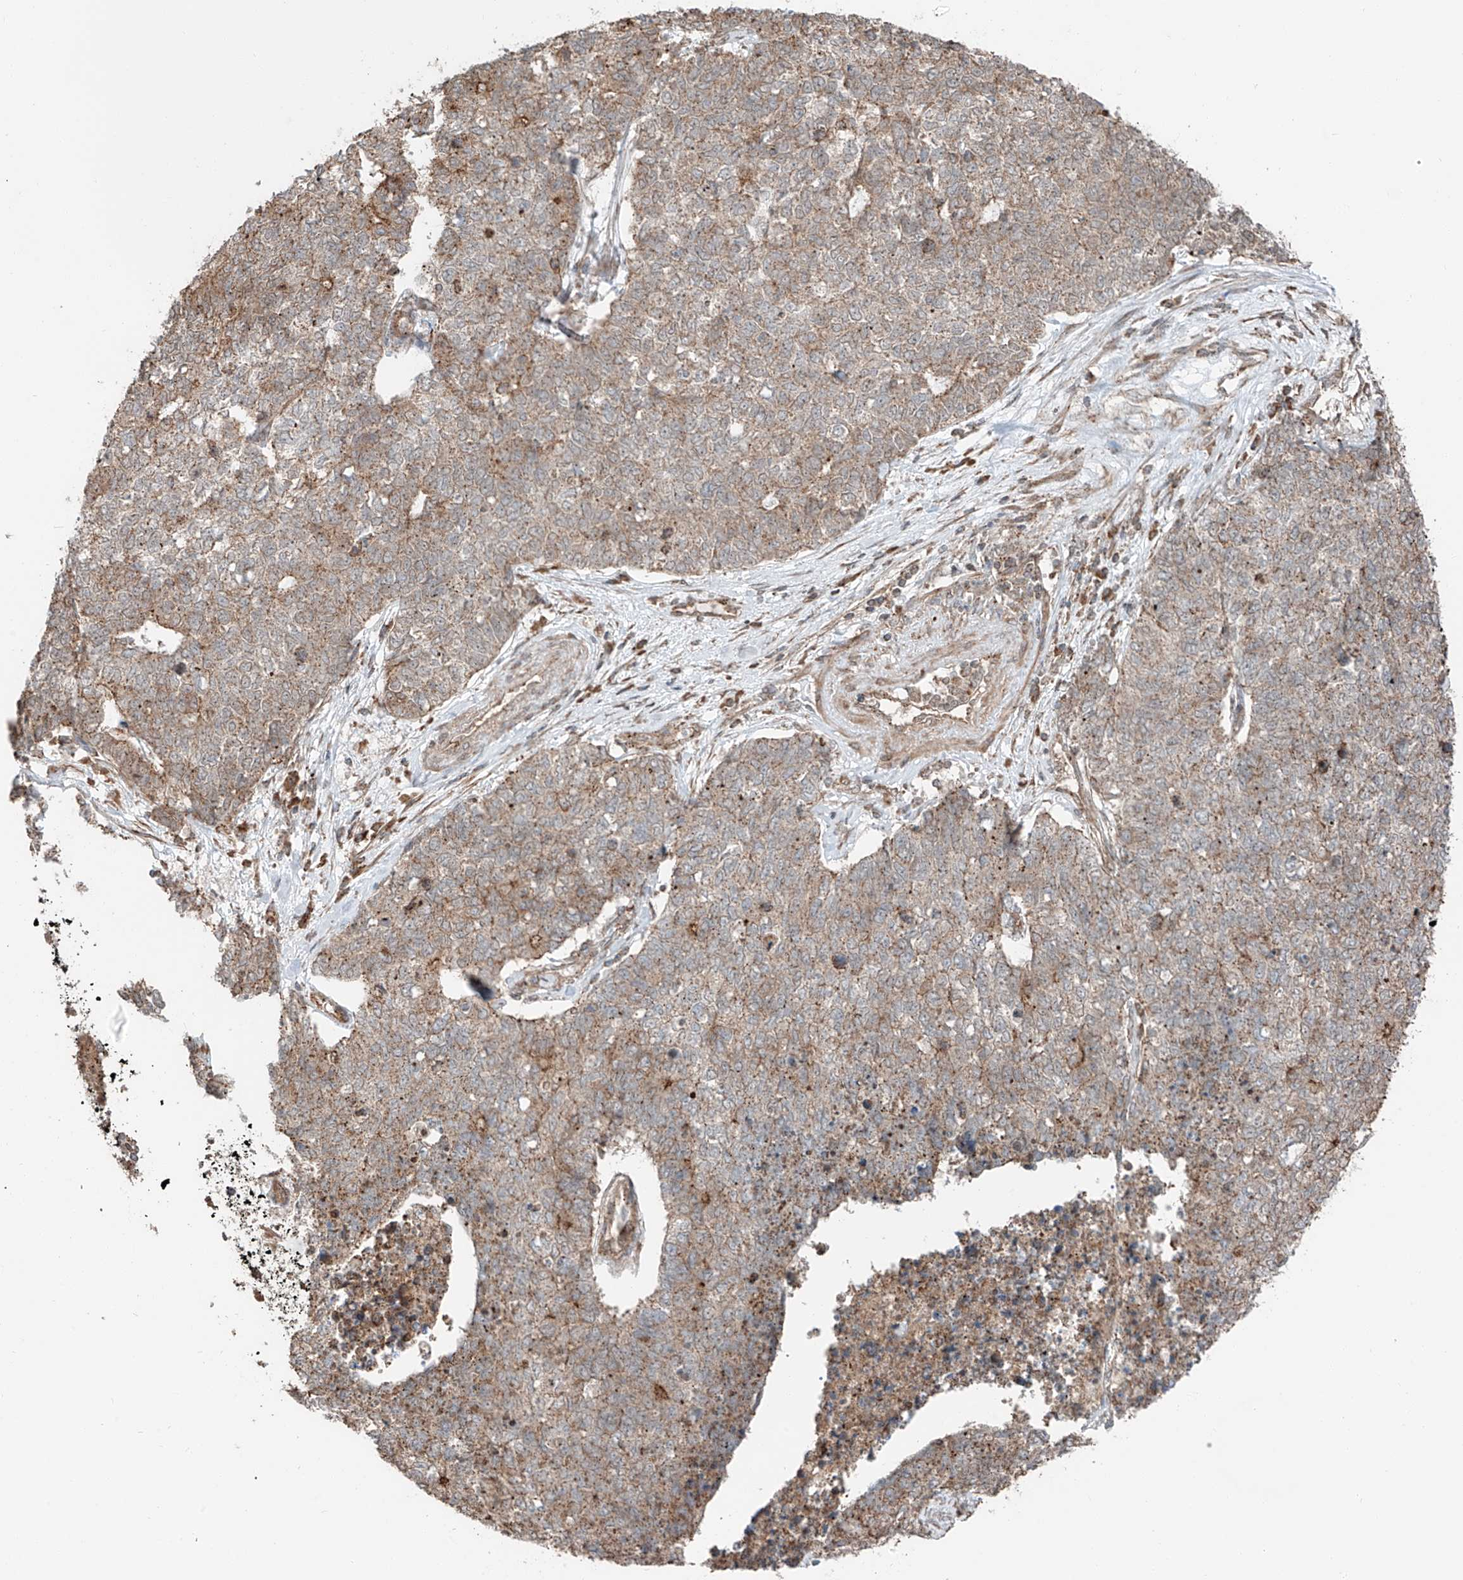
{"staining": {"intensity": "moderate", "quantity": ">75%", "location": "cytoplasmic/membranous"}, "tissue": "cervical cancer", "cell_type": "Tumor cells", "image_type": "cancer", "snomed": [{"axis": "morphology", "description": "Squamous cell carcinoma, NOS"}, {"axis": "topography", "description": "Cervix"}], "caption": "A photomicrograph of human cervical cancer (squamous cell carcinoma) stained for a protein displays moderate cytoplasmic/membranous brown staining in tumor cells. (DAB (3,3'-diaminobenzidine) = brown stain, brightfield microscopy at high magnification).", "gene": "CEP162", "patient": {"sex": "female", "age": 63}}